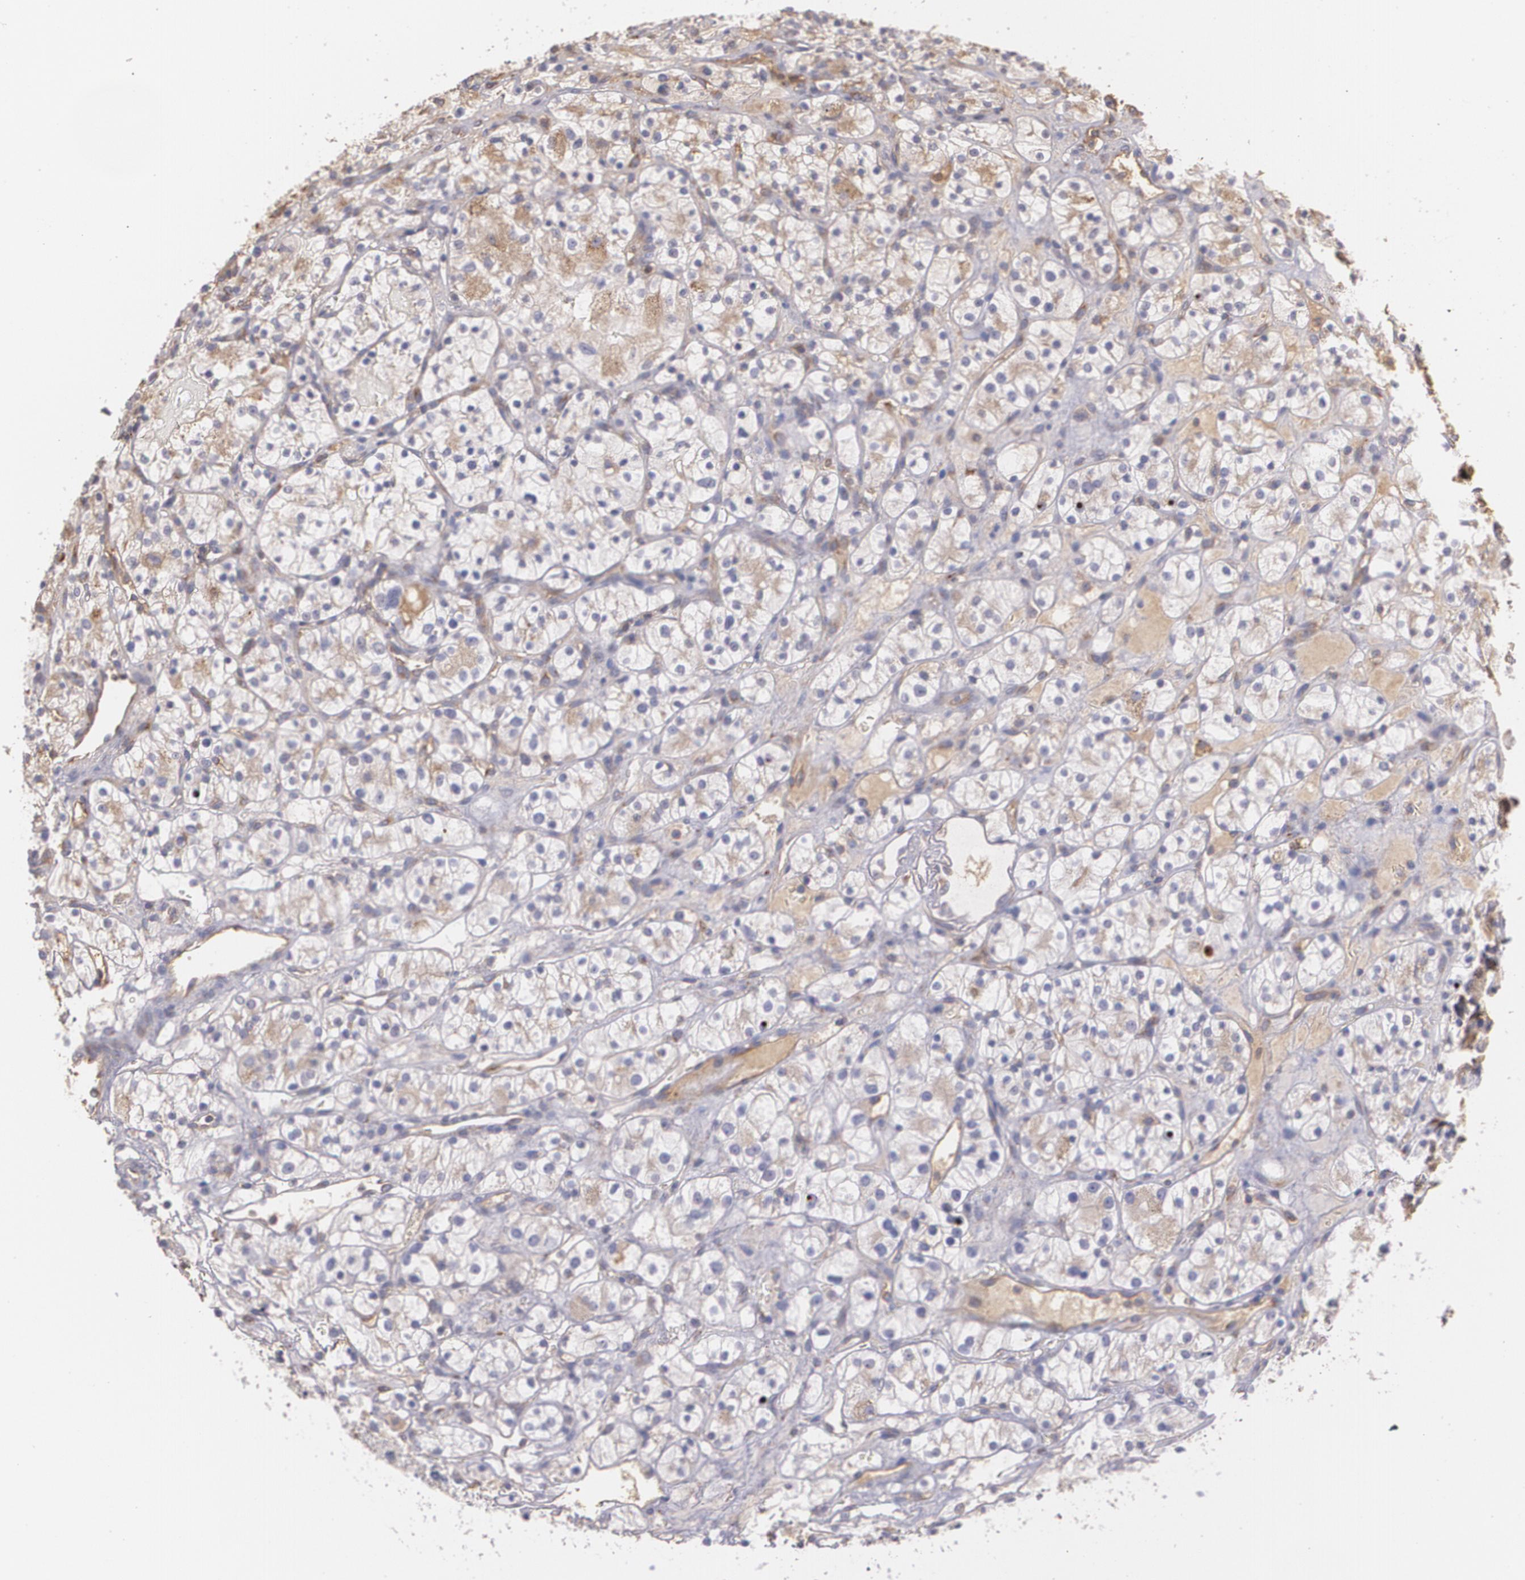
{"staining": {"intensity": "moderate", "quantity": ">75%", "location": "cytoplasmic/membranous"}, "tissue": "renal cancer", "cell_type": "Tumor cells", "image_type": "cancer", "snomed": [{"axis": "morphology", "description": "Adenocarcinoma, NOS"}, {"axis": "topography", "description": "Kidney"}], "caption": "A micrograph of human renal adenocarcinoma stained for a protein displays moderate cytoplasmic/membranous brown staining in tumor cells. The staining was performed using DAB (3,3'-diaminobenzidine) to visualize the protein expression in brown, while the nuclei were stained in blue with hematoxylin (Magnification: 20x).", "gene": "ECE1", "patient": {"sex": "female", "age": 60}}